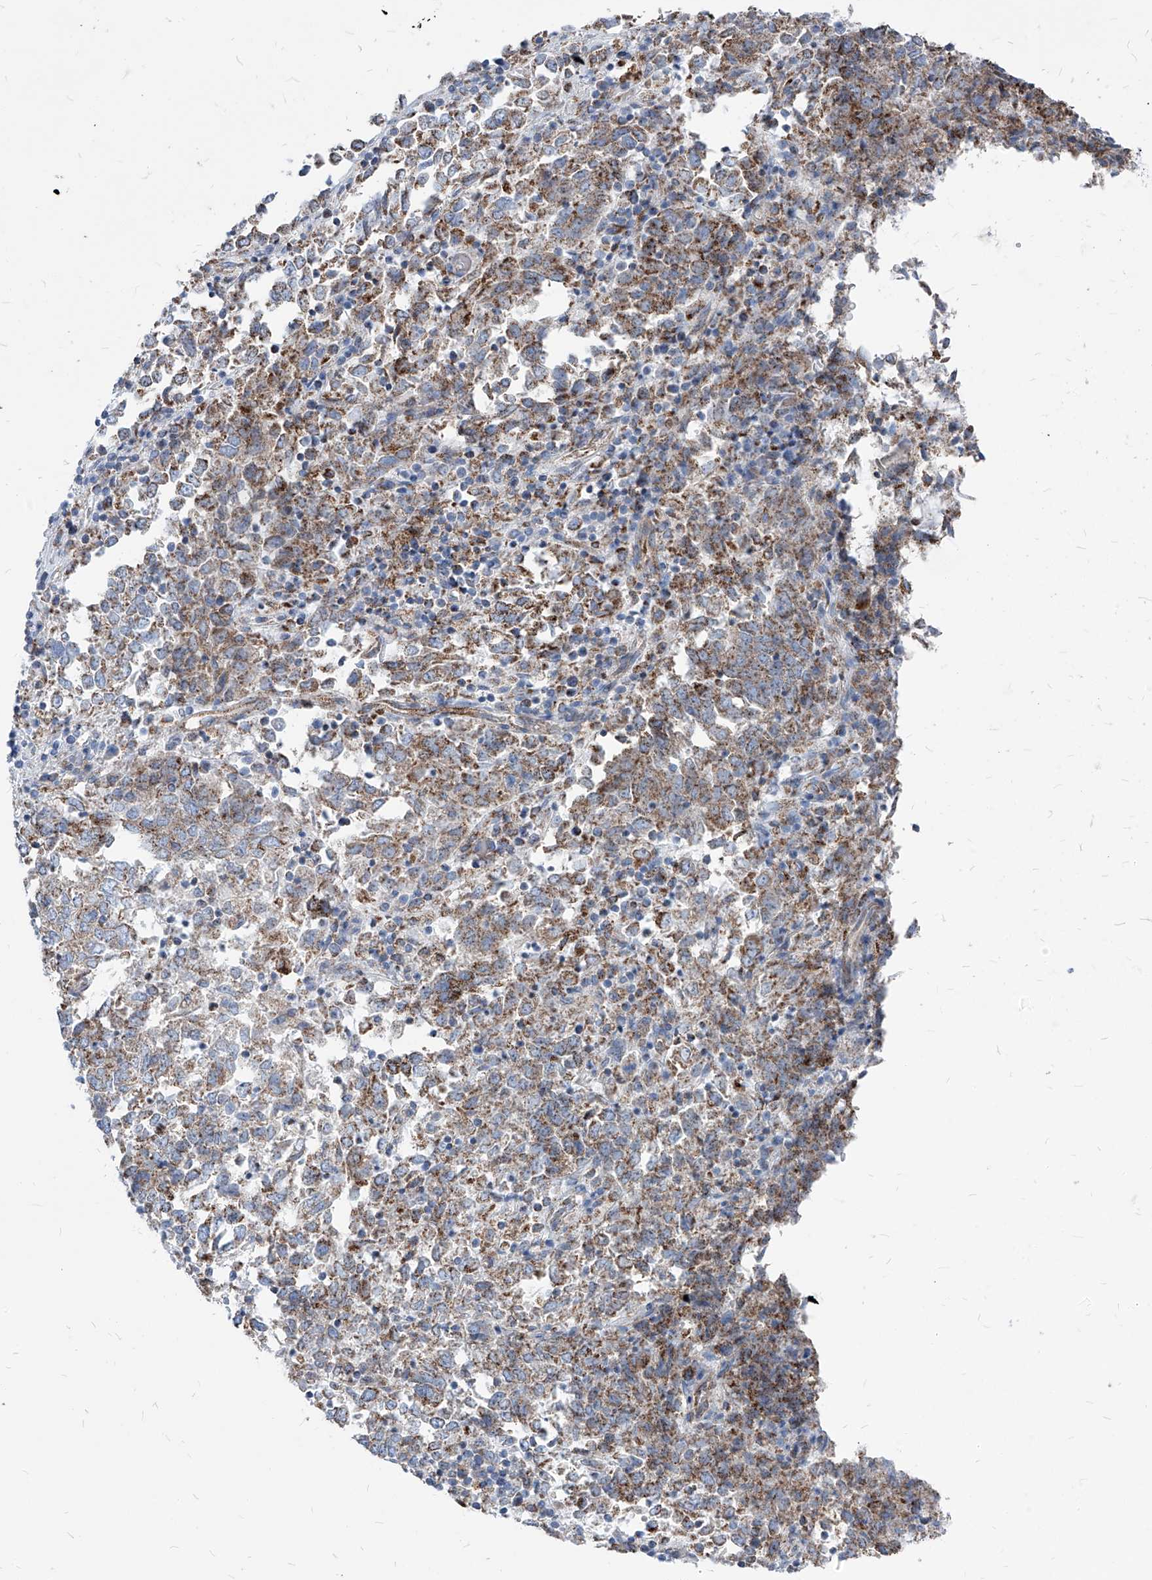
{"staining": {"intensity": "moderate", "quantity": ">75%", "location": "cytoplasmic/membranous"}, "tissue": "endometrial cancer", "cell_type": "Tumor cells", "image_type": "cancer", "snomed": [{"axis": "morphology", "description": "Adenocarcinoma, NOS"}, {"axis": "topography", "description": "Endometrium"}], "caption": "Protein staining exhibits moderate cytoplasmic/membranous expression in approximately >75% of tumor cells in endometrial cancer (adenocarcinoma).", "gene": "AGPS", "patient": {"sex": "female", "age": 80}}